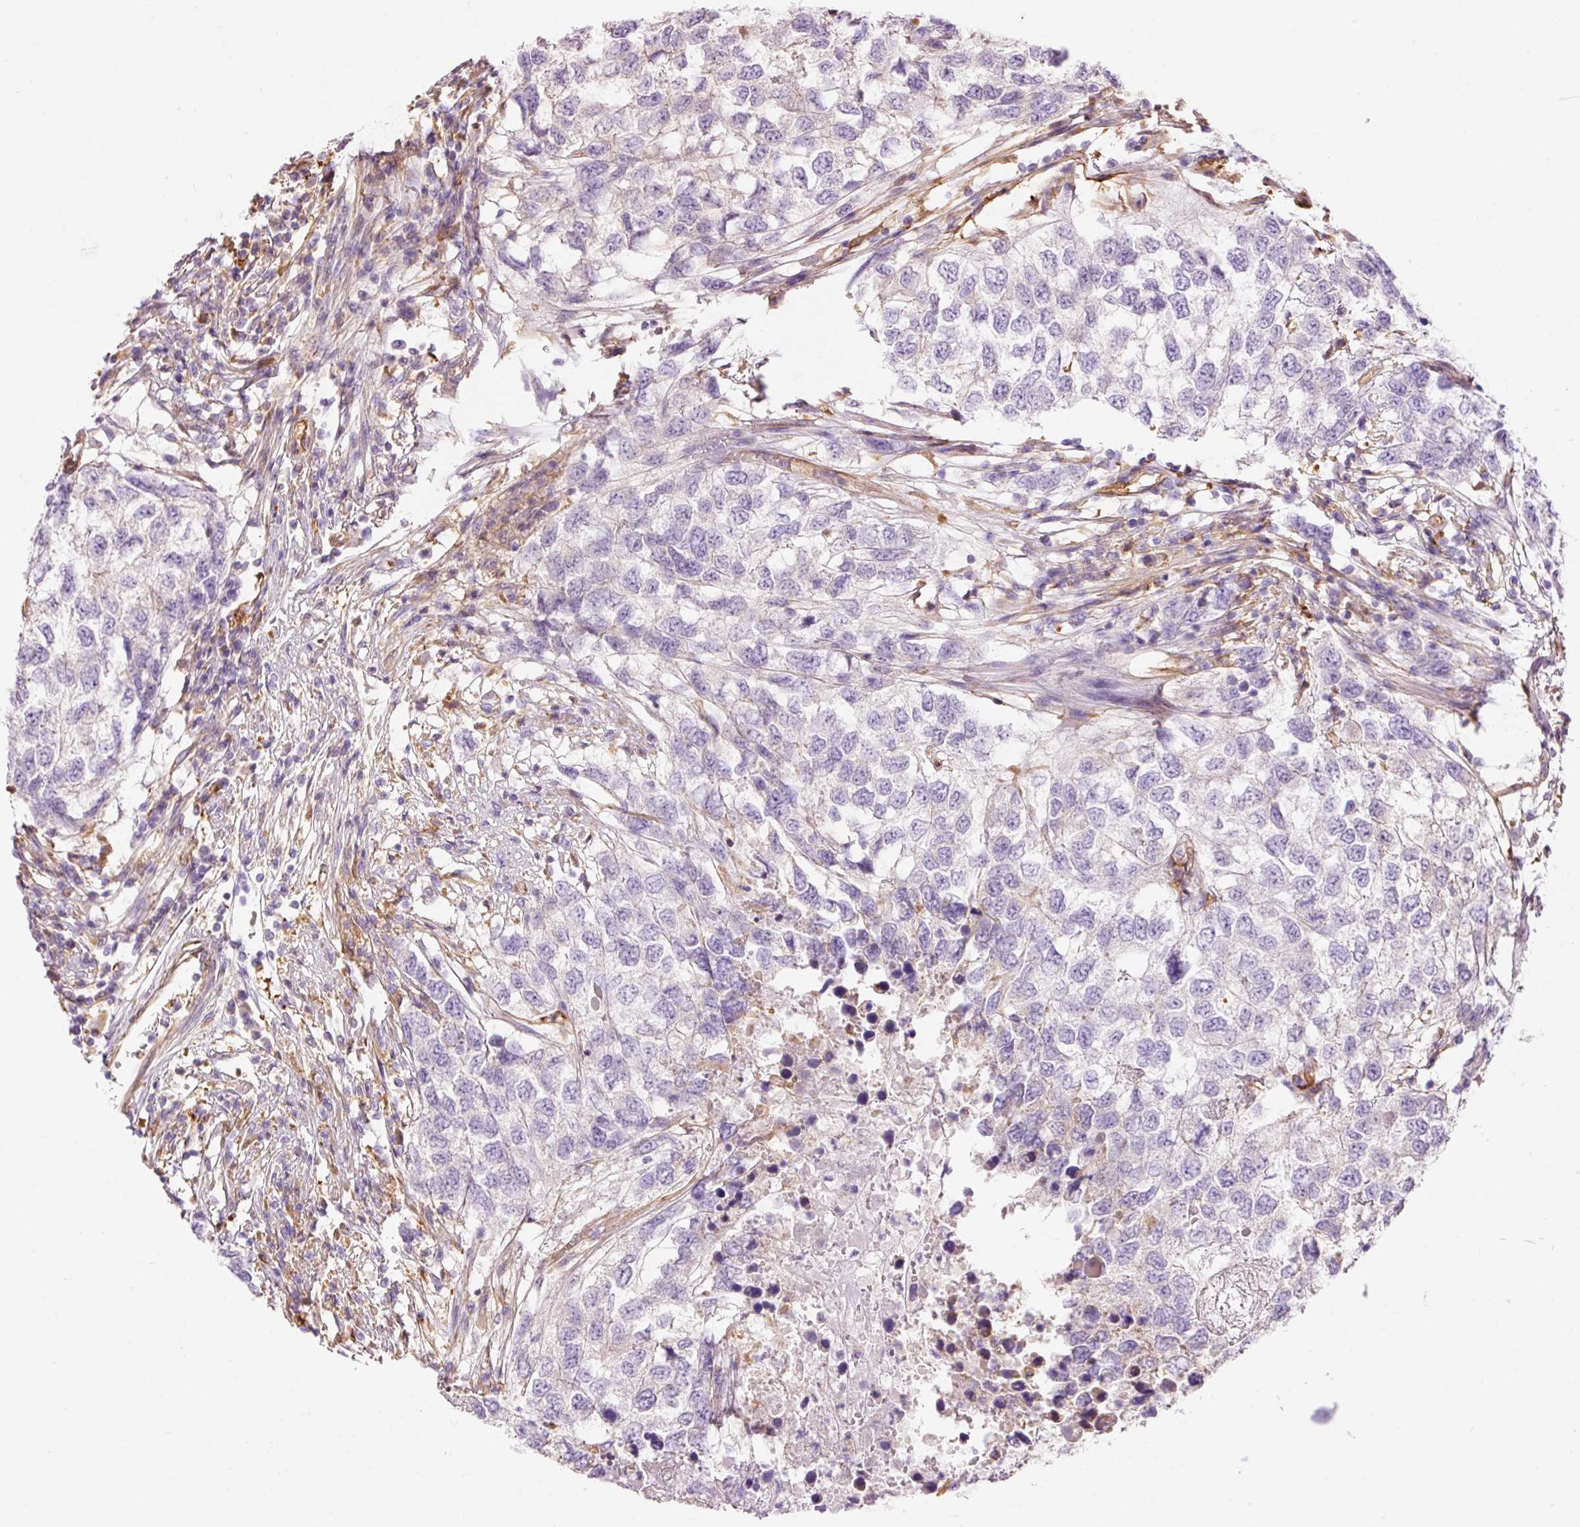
{"staining": {"intensity": "negative", "quantity": "none", "location": "none"}, "tissue": "testis cancer", "cell_type": "Tumor cells", "image_type": "cancer", "snomed": [{"axis": "morphology", "description": "Carcinoma, Embryonal, NOS"}, {"axis": "topography", "description": "Testis"}], "caption": "The image demonstrates no staining of tumor cells in testis cancer.", "gene": "IL10RB", "patient": {"sex": "male", "age": 83}}